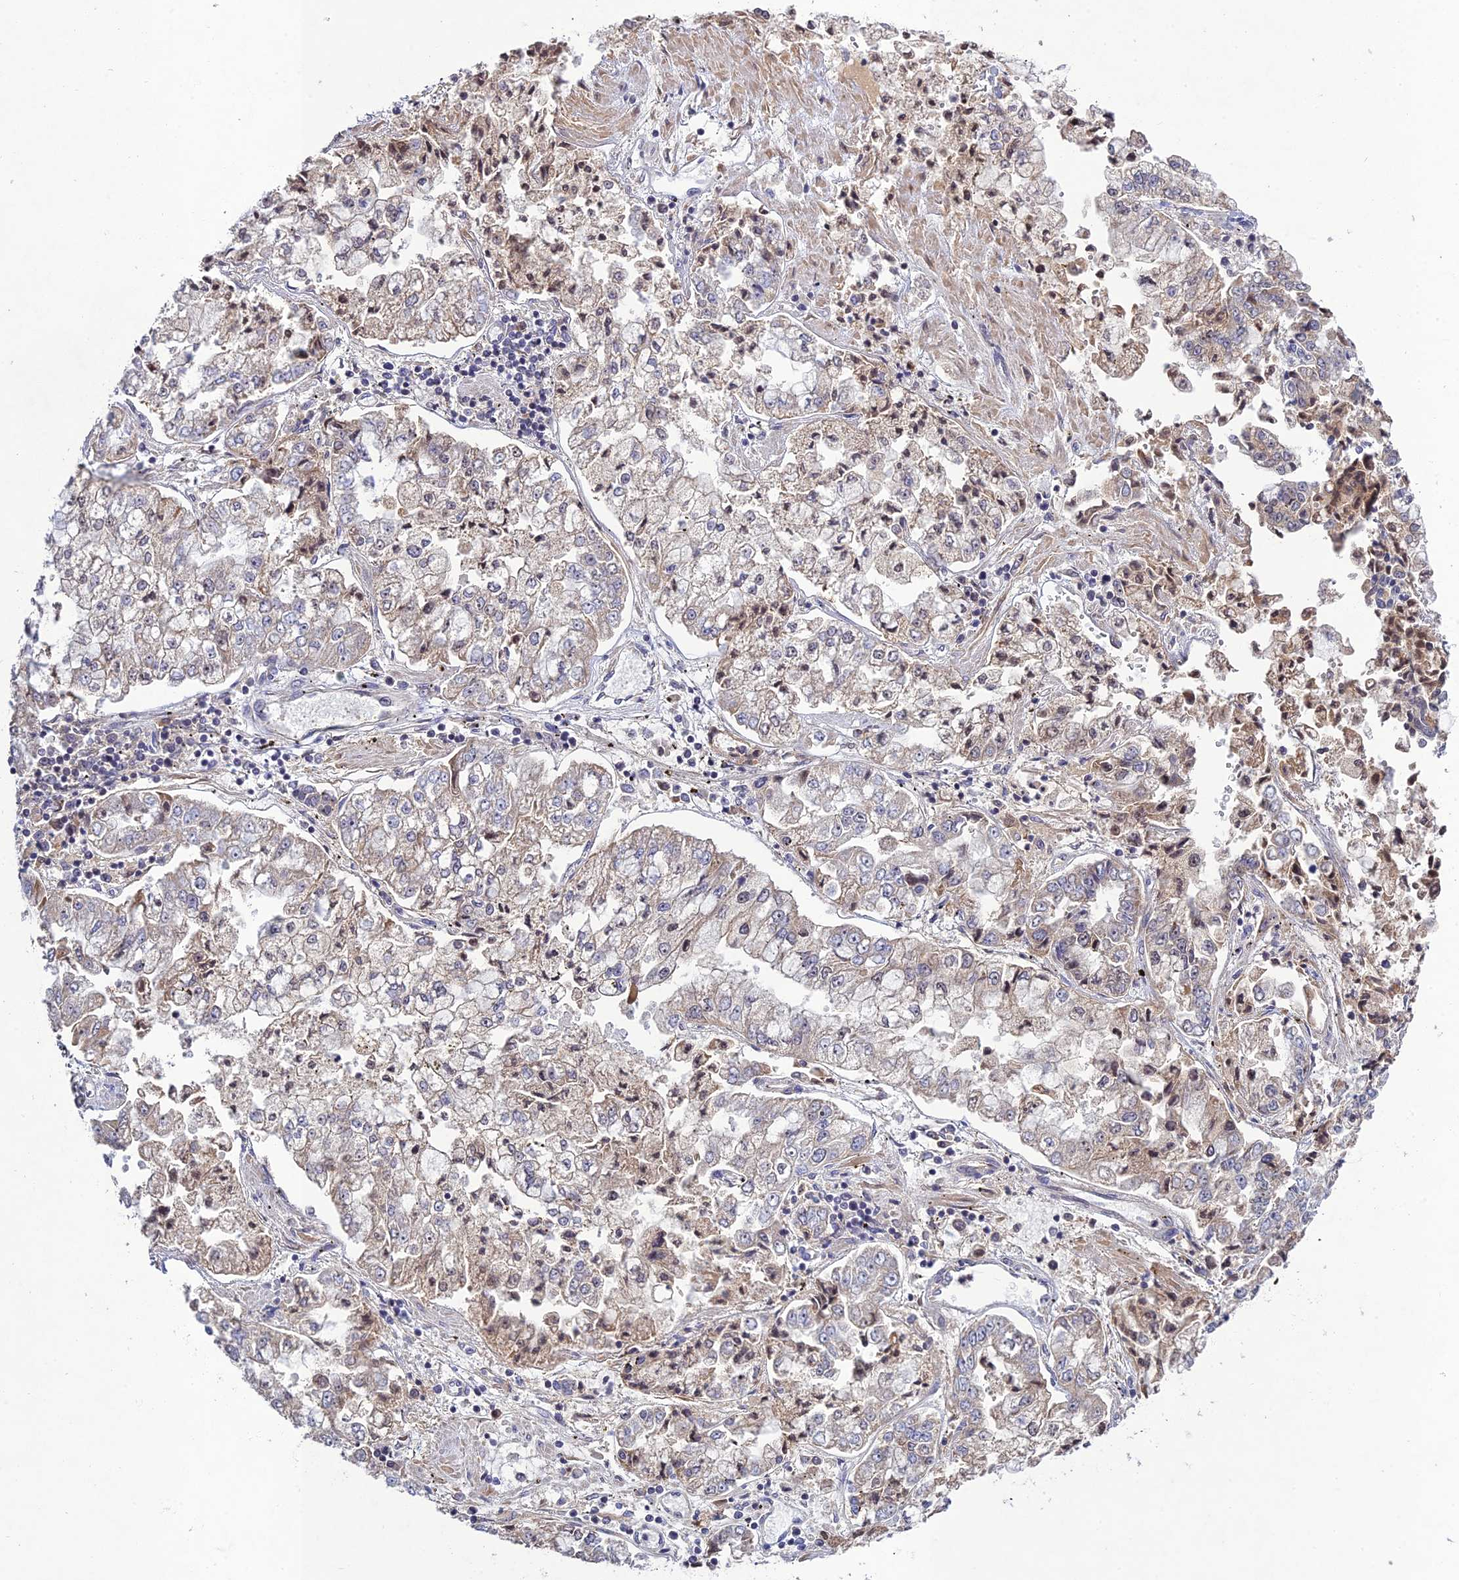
{"staining": {"intensity": "weak", "quantity": "<25%", "location": "cytoplasmic/membranous"}, "tissue": "stomach cancer", "cell_type": "Tumor cells", "image_type": "cancer", "snomed": [{"axis": "morphology", "description": "Adenocarcinoma, NOS"}, {"axis": "topography", "description": "Stomach"}], "caption": "Immunohistochemistry histopathology image of human stomach cancer stained for a protein (brown), which displays no positivity in tumor cells.", "gene": "CHST5", "patient": {"sex": "male", "age": 76}}